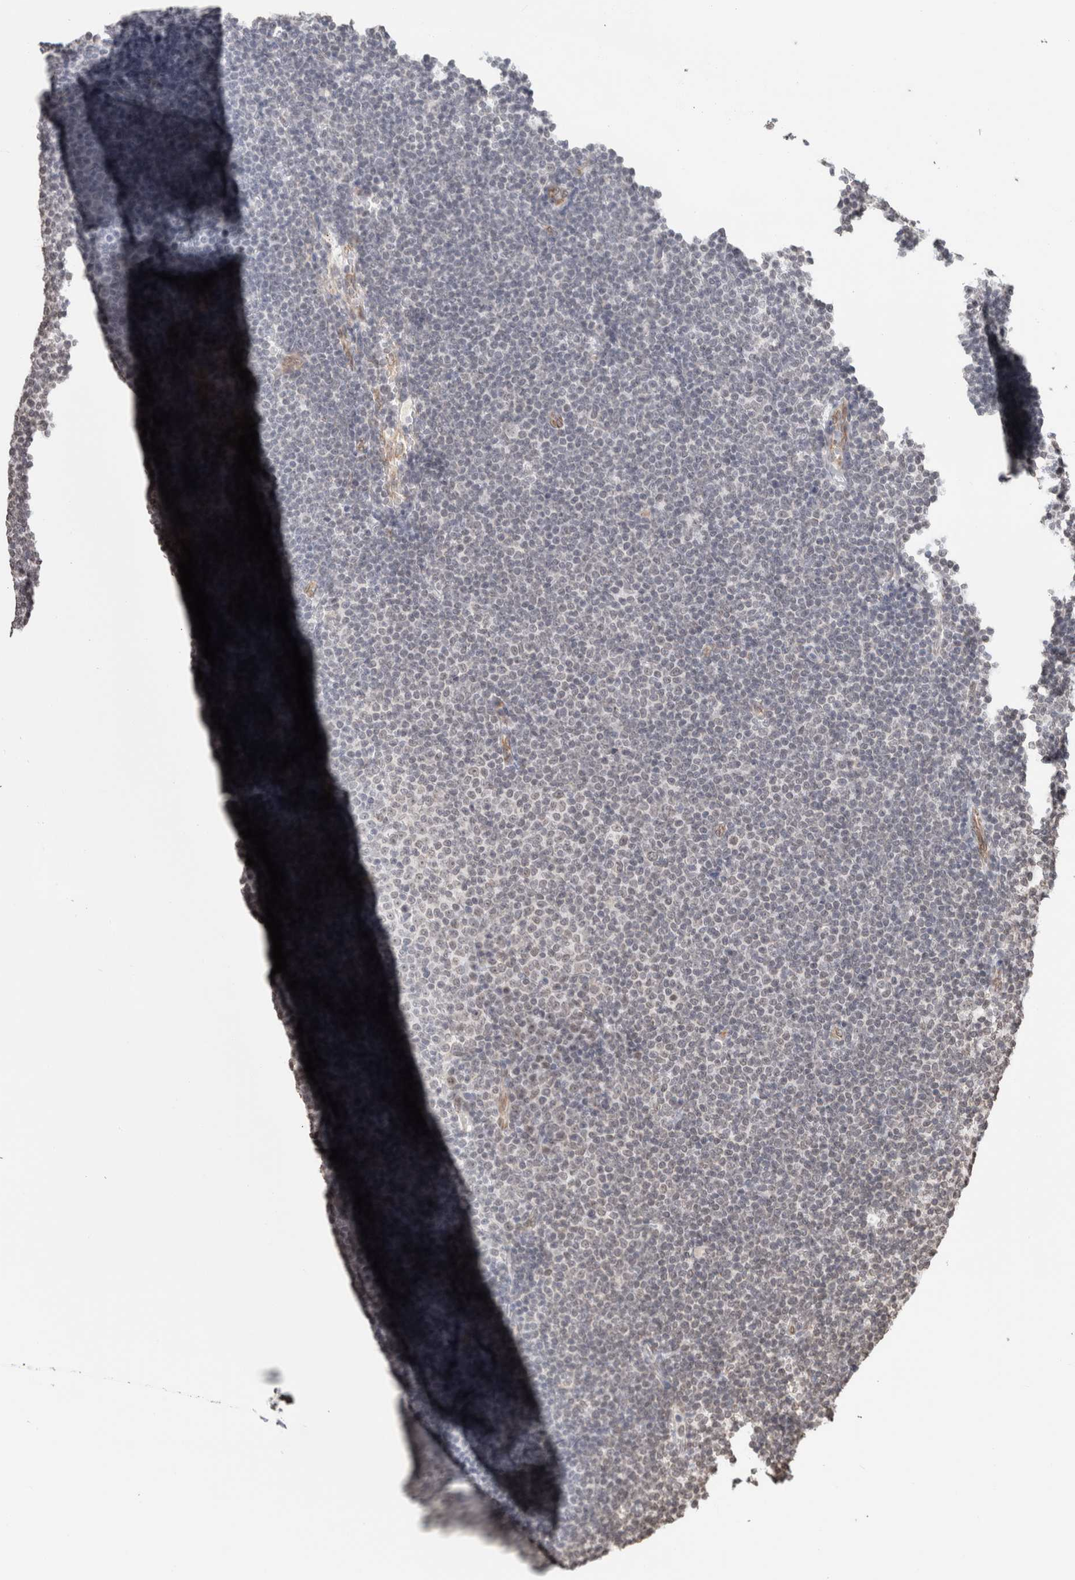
{"staining": {"intensity": "negative", "quantity": "none", "location": "none"}, "tissue": "lymphoma", "cell_type": "Tumor cells", "image_type": "cancer", "snomed": [{"axis": "morphology", "description": "Malignant lymphoma, non-Hodgkin's type, Low grade"}, {"axis": "topography", "description": "Lymph node"}], "caption": "A histopathology image of lymphoma stained for a protein displays no brown staining in tumor cells.", "gene": "RBMX2", "patient": {"sex": "female", "age": 53}}